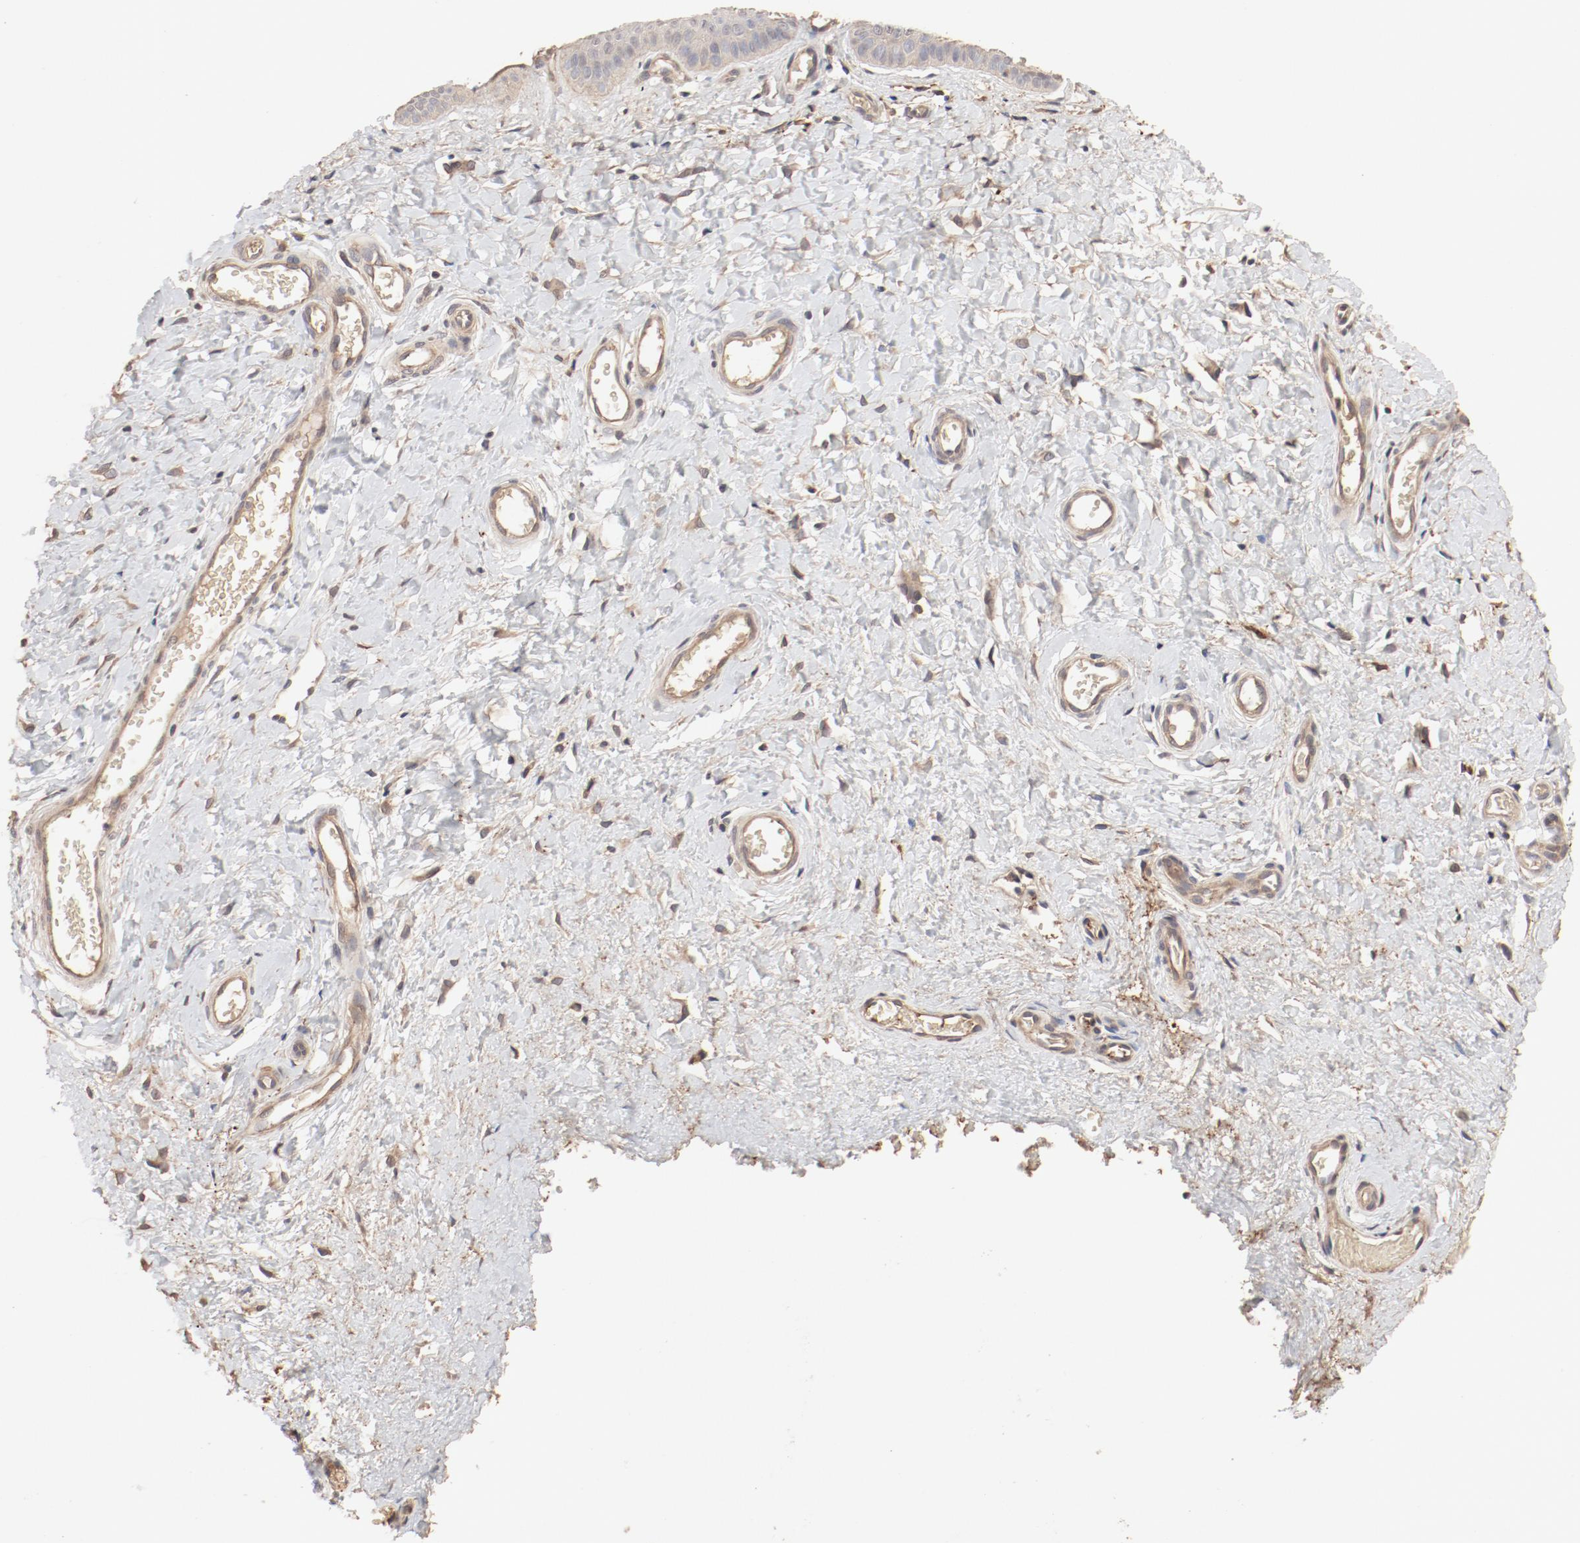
{"staining": {"intensity": "moderate", "quantity": ">75%", "location": "cytoplasmic/membranous"}, "tissue": "cervix", "cell_type": "Glandular cells", "image_type": "normal", "snomed": [{"axis": "morphology", "description": "Normal tissue, NOS"}, {"axis": "topography", "description": "Cervix"}], "caption": "Immunohistochemical staining of benign human cervix exhibits medium levels of moderate cytoplasmic/membranous positivity in approximately >75% of glandular cells. (DAB IHC with brightfield microscopy, high magnification).", "gene": "IL3RA", "patient": {"sex": "female", "age": 55}}